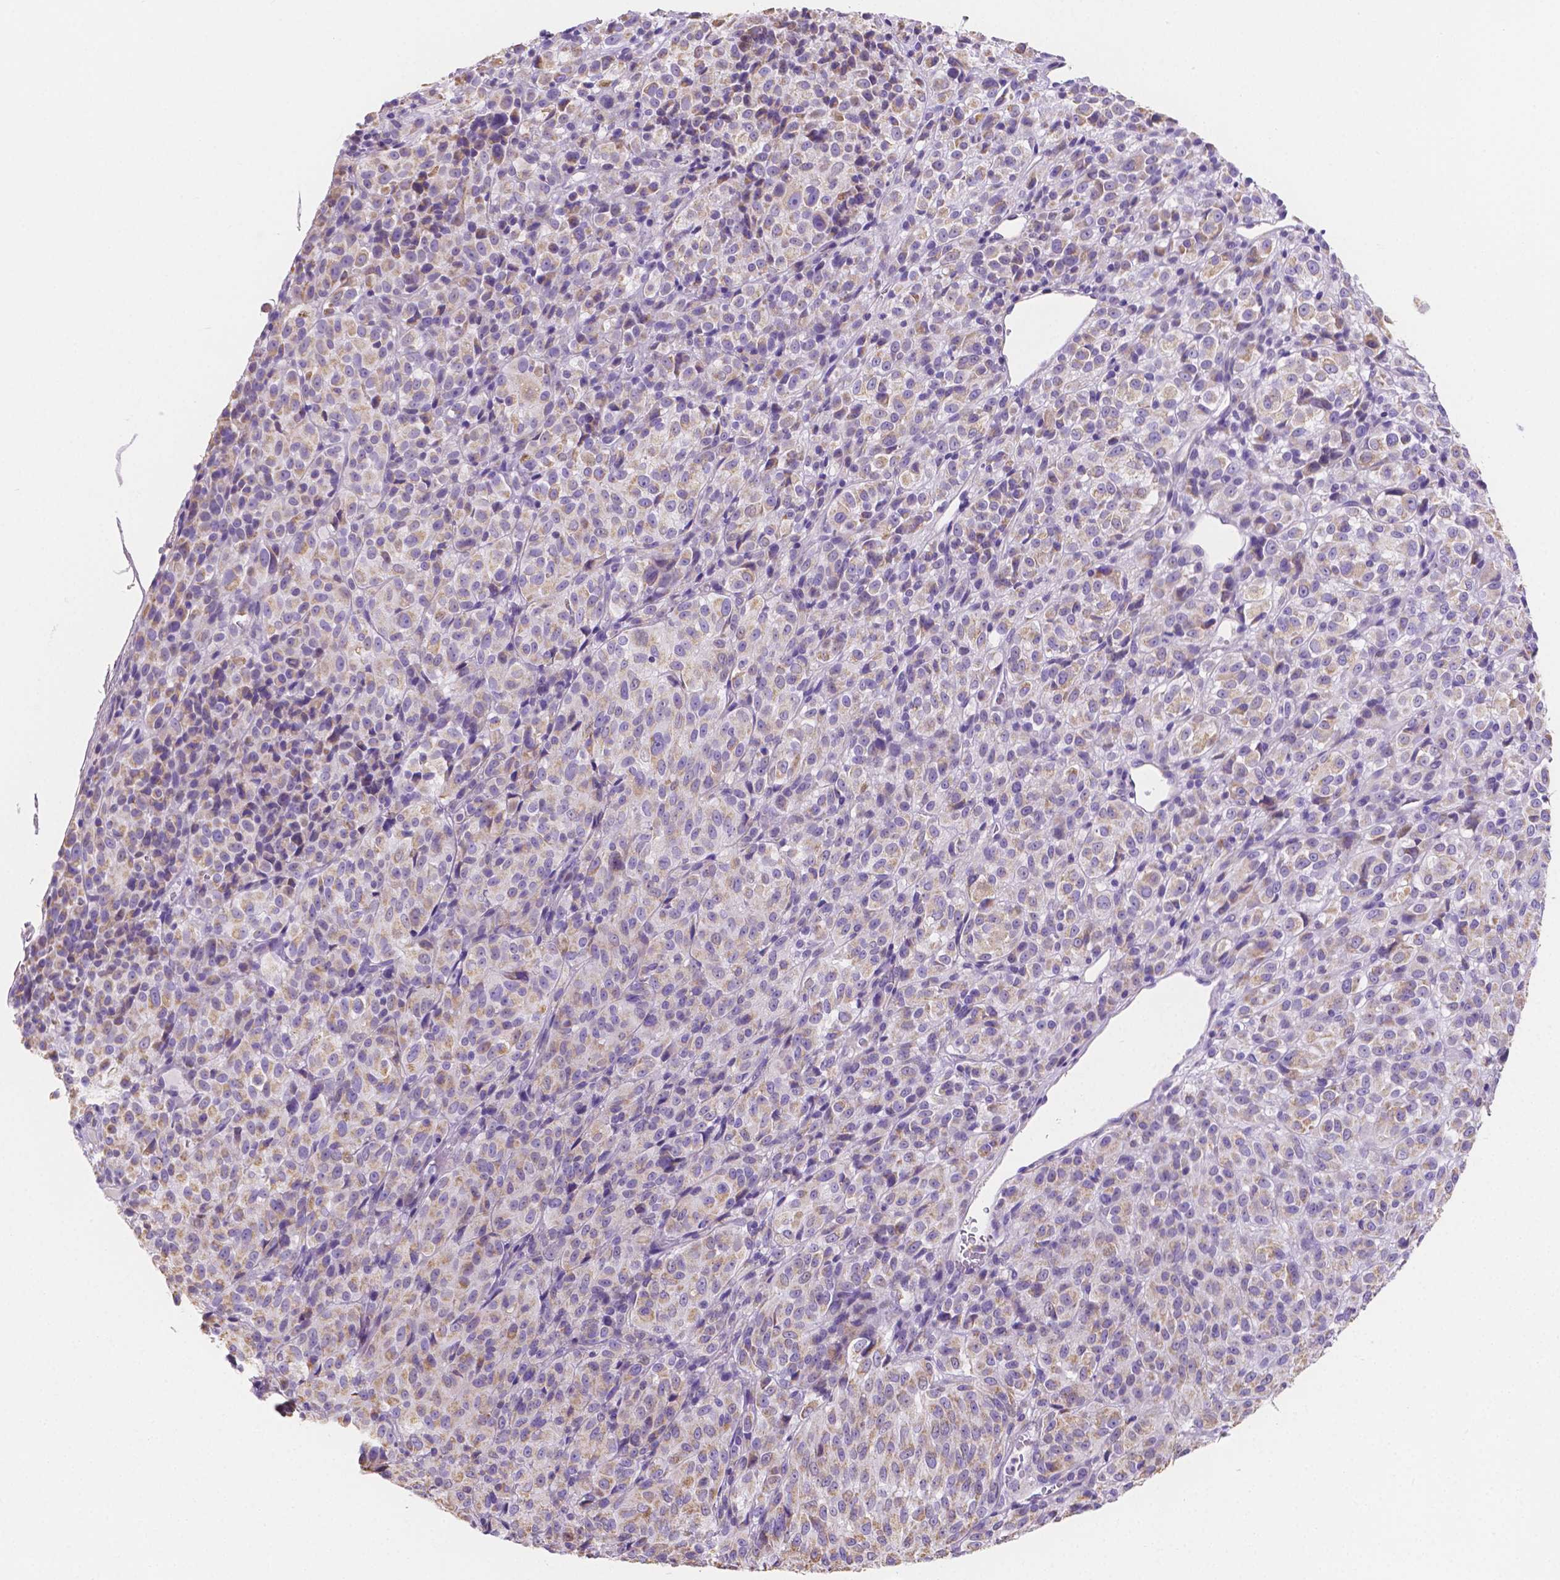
{"staining": {"intensity": "weak", "quantity": "25%-75%", "location": "cytoplasmic/membranous"}, "tissue": "melanoma", "cell_type": "Tumor cells", "image_type": "cancer", "snomed": [{"axis": "morphology", "description": "Malignant melanoma, Metastatic site"}, {"axis": "topography", "description": "Brain"}], "caption": "Protein staining displays weak cytoplasmic/membranous staining in approximately 25%-75% of tumor cells in melanoma.", "gene": "TMEM130", "patient": {"sex": "female", "age": 56}}